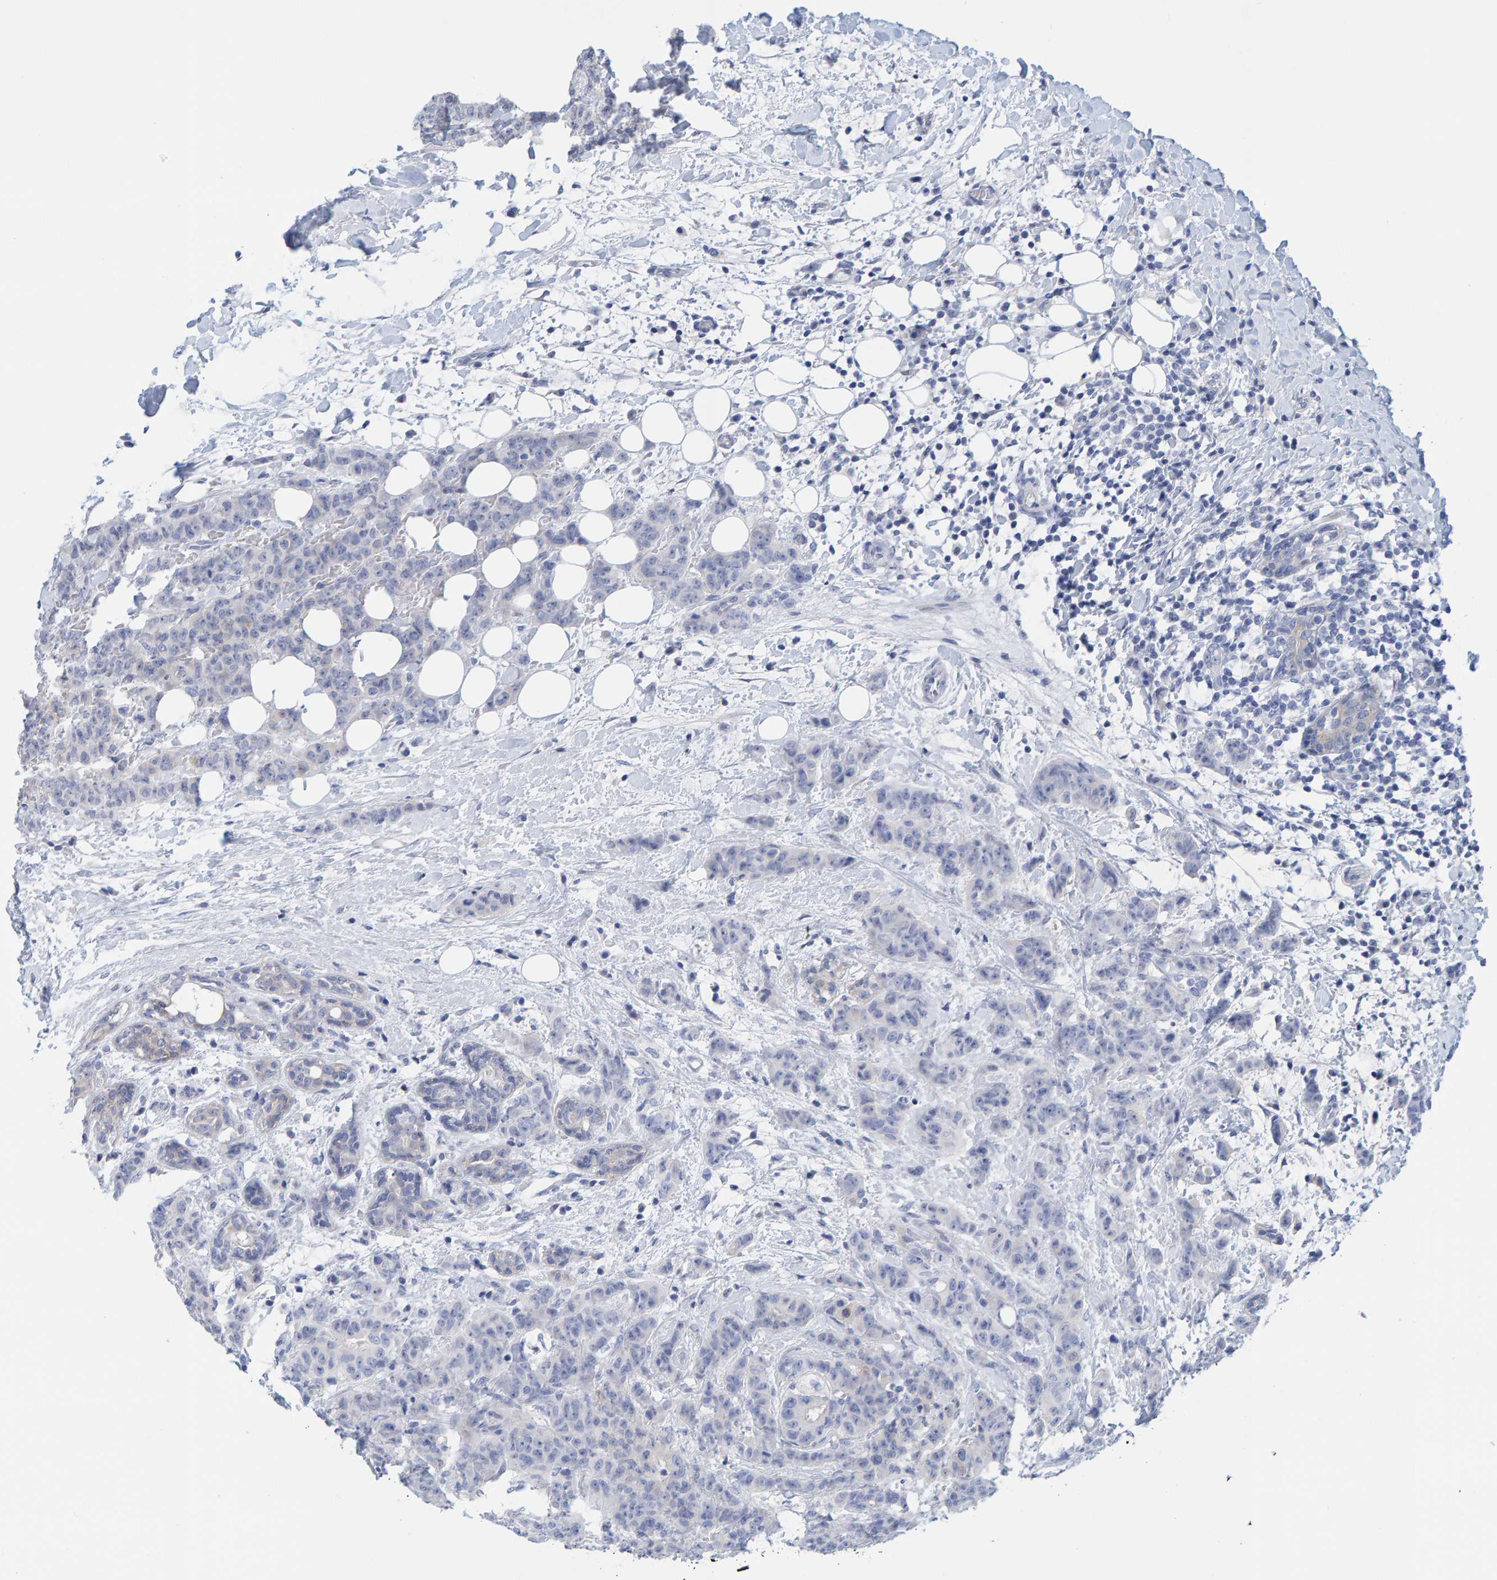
{"staining": {"intensity": "negative", "quantity": "none", "location": "none"}, "tissue": "breast cancer", "cell_type": "Tumor cells", "image_type": "cancer", "snomed": [{"axis": "morphology", "description": "Normal tissue, NOS"}, {"axis": "morphology", "description": "Duct carcinoma"}, {"axis": "topography", "description": "Breast"}], "caption": "Tumor cells are negative for brown protein staining in breast cancer (intraductal carcinoma).", "gene": "KLHL11", "patient": {"sex": "female", "age": 40}}